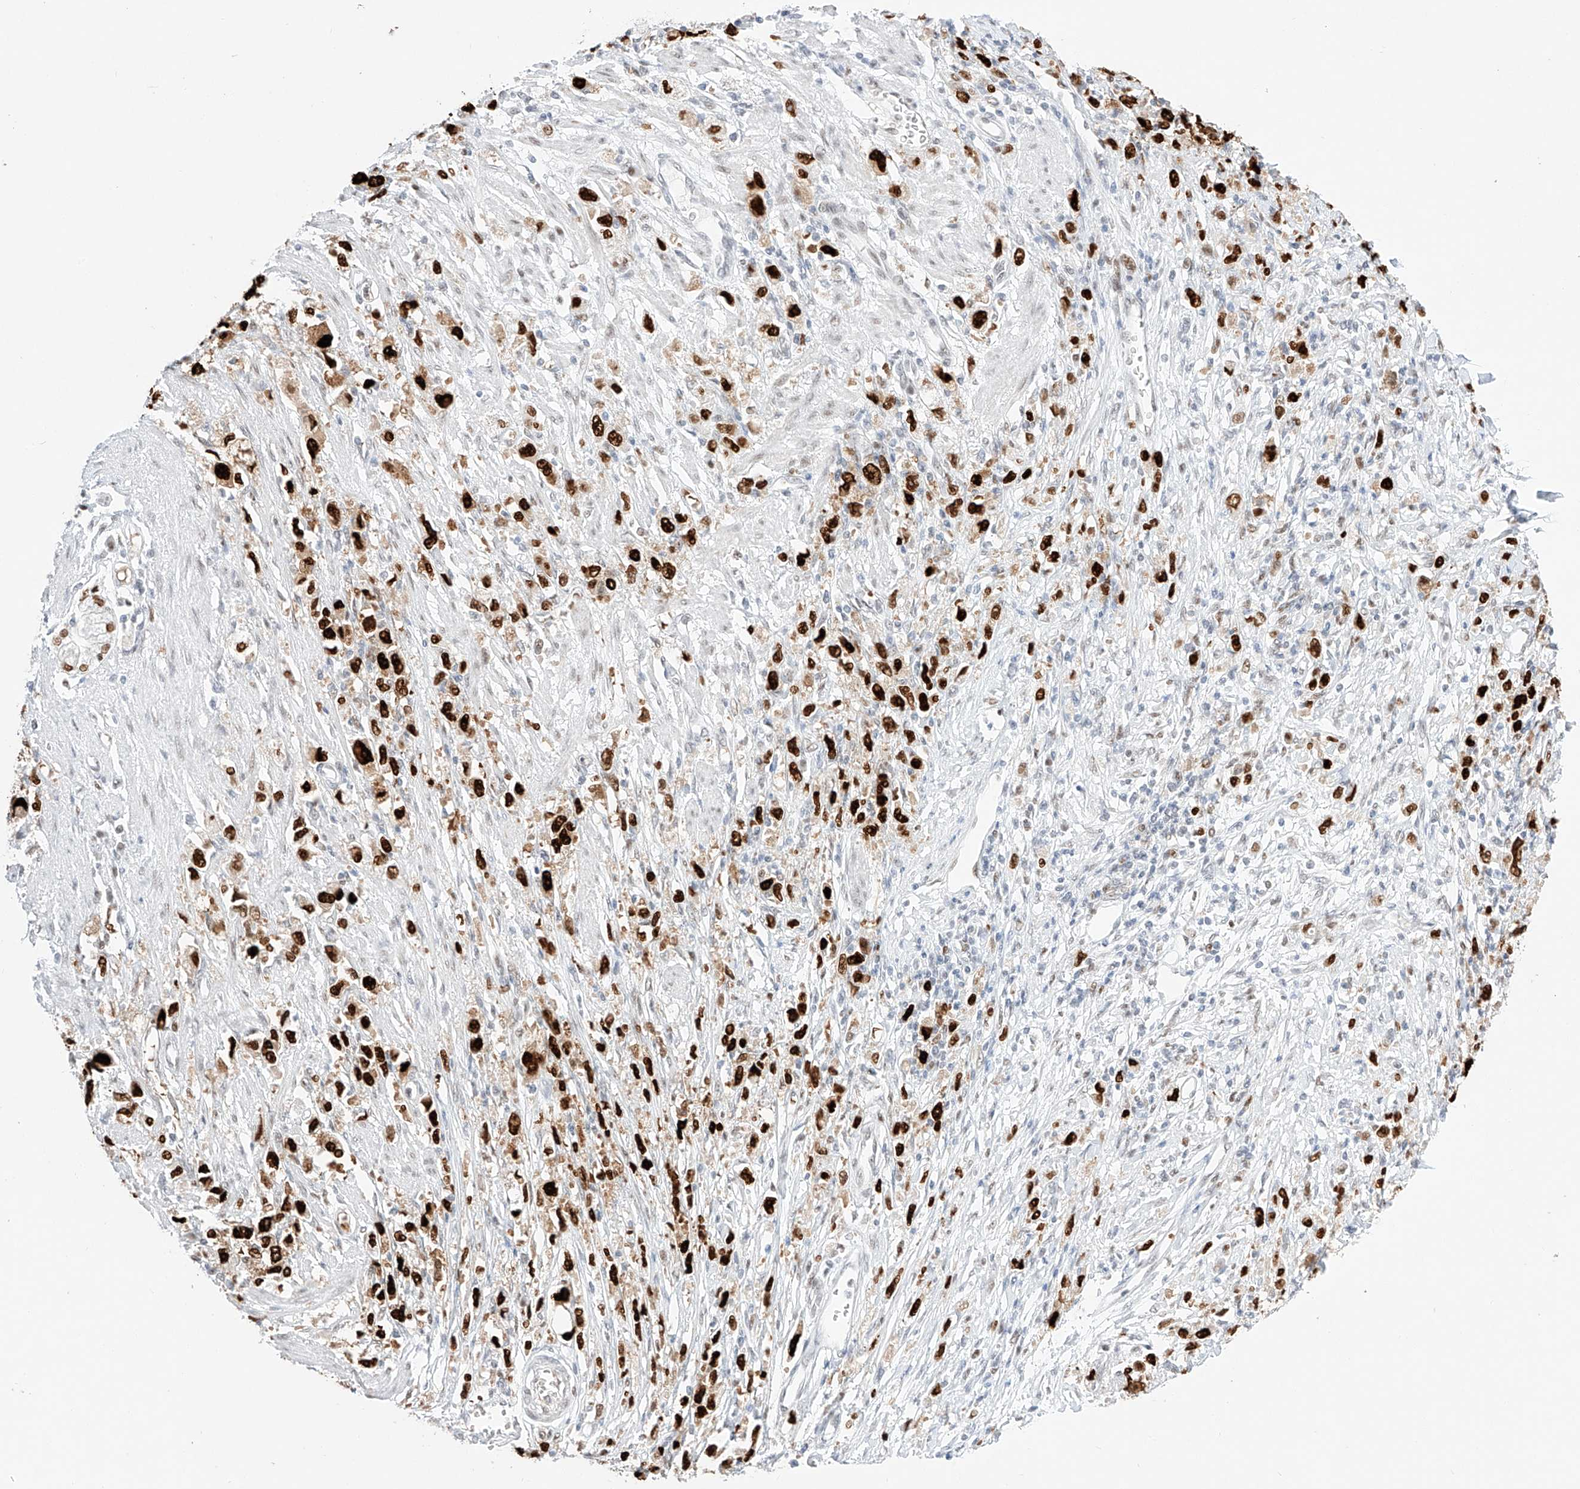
{"staining": {"intensity": "strong", "quantity": ">75%", "location": "nuclear"}, "tissue": "stomach cancer", "cell_type": "Tumor cells", "image_type": "cancer", "snomed": [{"axis": "morphology", "description": "Adenocarcinoma, NOS"}, {"axis": "topography", "description": "Stomach"}], "caption": "Adenocarcinoma (stomach) stained with DAB (3,3'-diaminobenzidine) immunohistochemistry shows high levels of strong nuclear expression in approximately >75% of tumor cells. Using DAB (3,3'-diaminobenzidine) (brown) and hematoxylin (blue) stains, captured at high magnification using brightfield microscopy.", "gene": "APIP", "patient": {"sex": "female", "age": 59}}